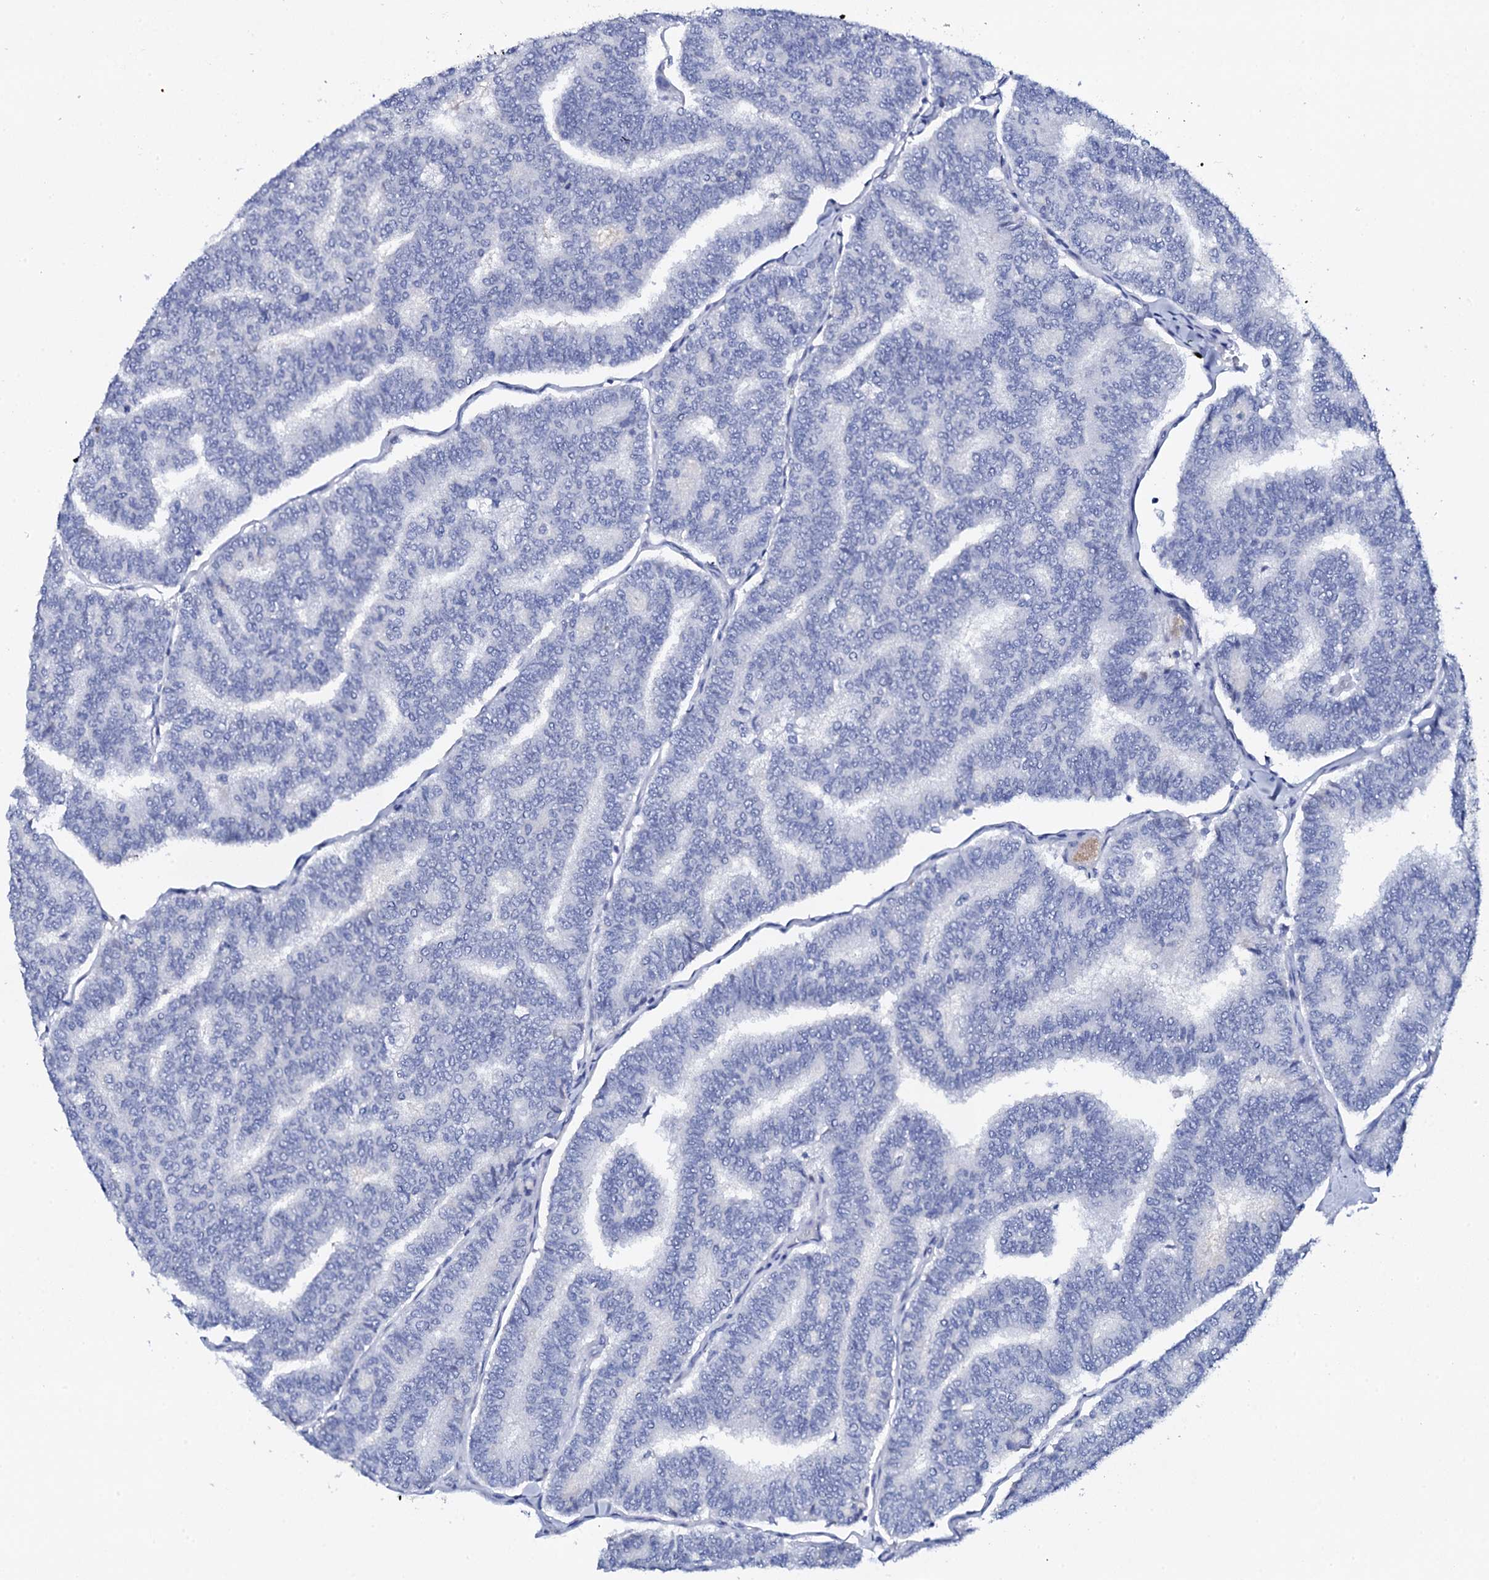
{"staining": {"intensity": "negative", "quantity": "none", "location": "none"}, "tissue": "thyroid cancer", "cell_type": "Tumor cells", "image_type": "cancer", "snomed": [{"axis": "morphology", "description": "Papillary adenocarcinoma, NOS"}, {"axis": "topography", "description": "Thyroid gland"}], "caption": "The micrograph shows no significant positivity in tumor cells of papillary adenocarcinoma (thyroid).", "gene": "FBXL16", "patient": {"sex": "female", "age": 35}}